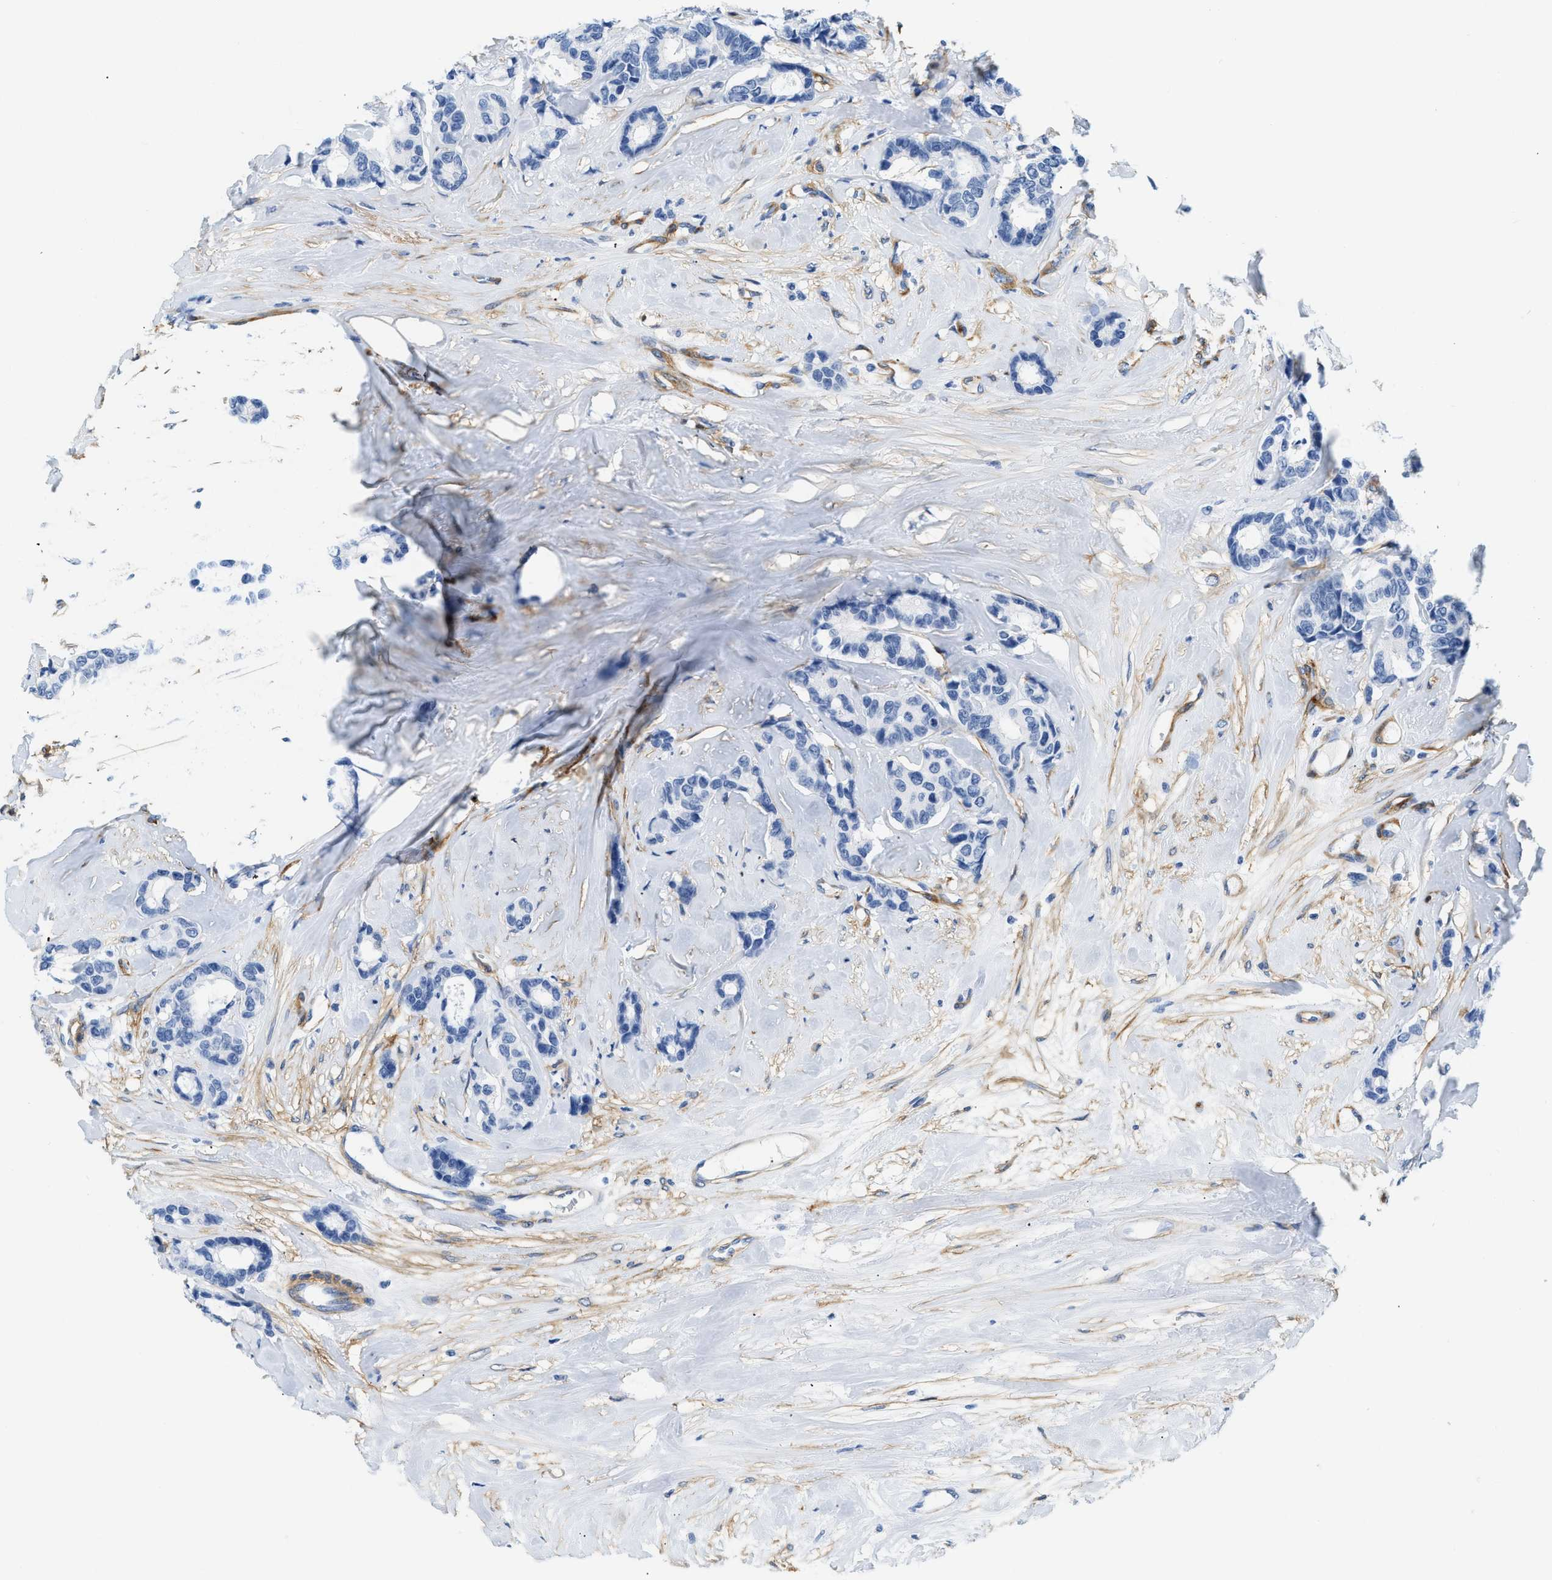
{"staining": {"intensity": "negative", "quantity": "none", "location": "none"}, "tissue": "breast cancer", "cell_type": "Tumor cells", "image_type": "cancer", "snomed": [{"axis": "morphology", "description": "Duct carcinoma"}, {"axis": "topography", "description": "Breast"}], "caption": "DAB immunohistochemical staining of breast cancer demonstrates no significant staining in tumor cells.", "gene": "PDGFRB", "patient": {"sex": "female", "age": 87}}